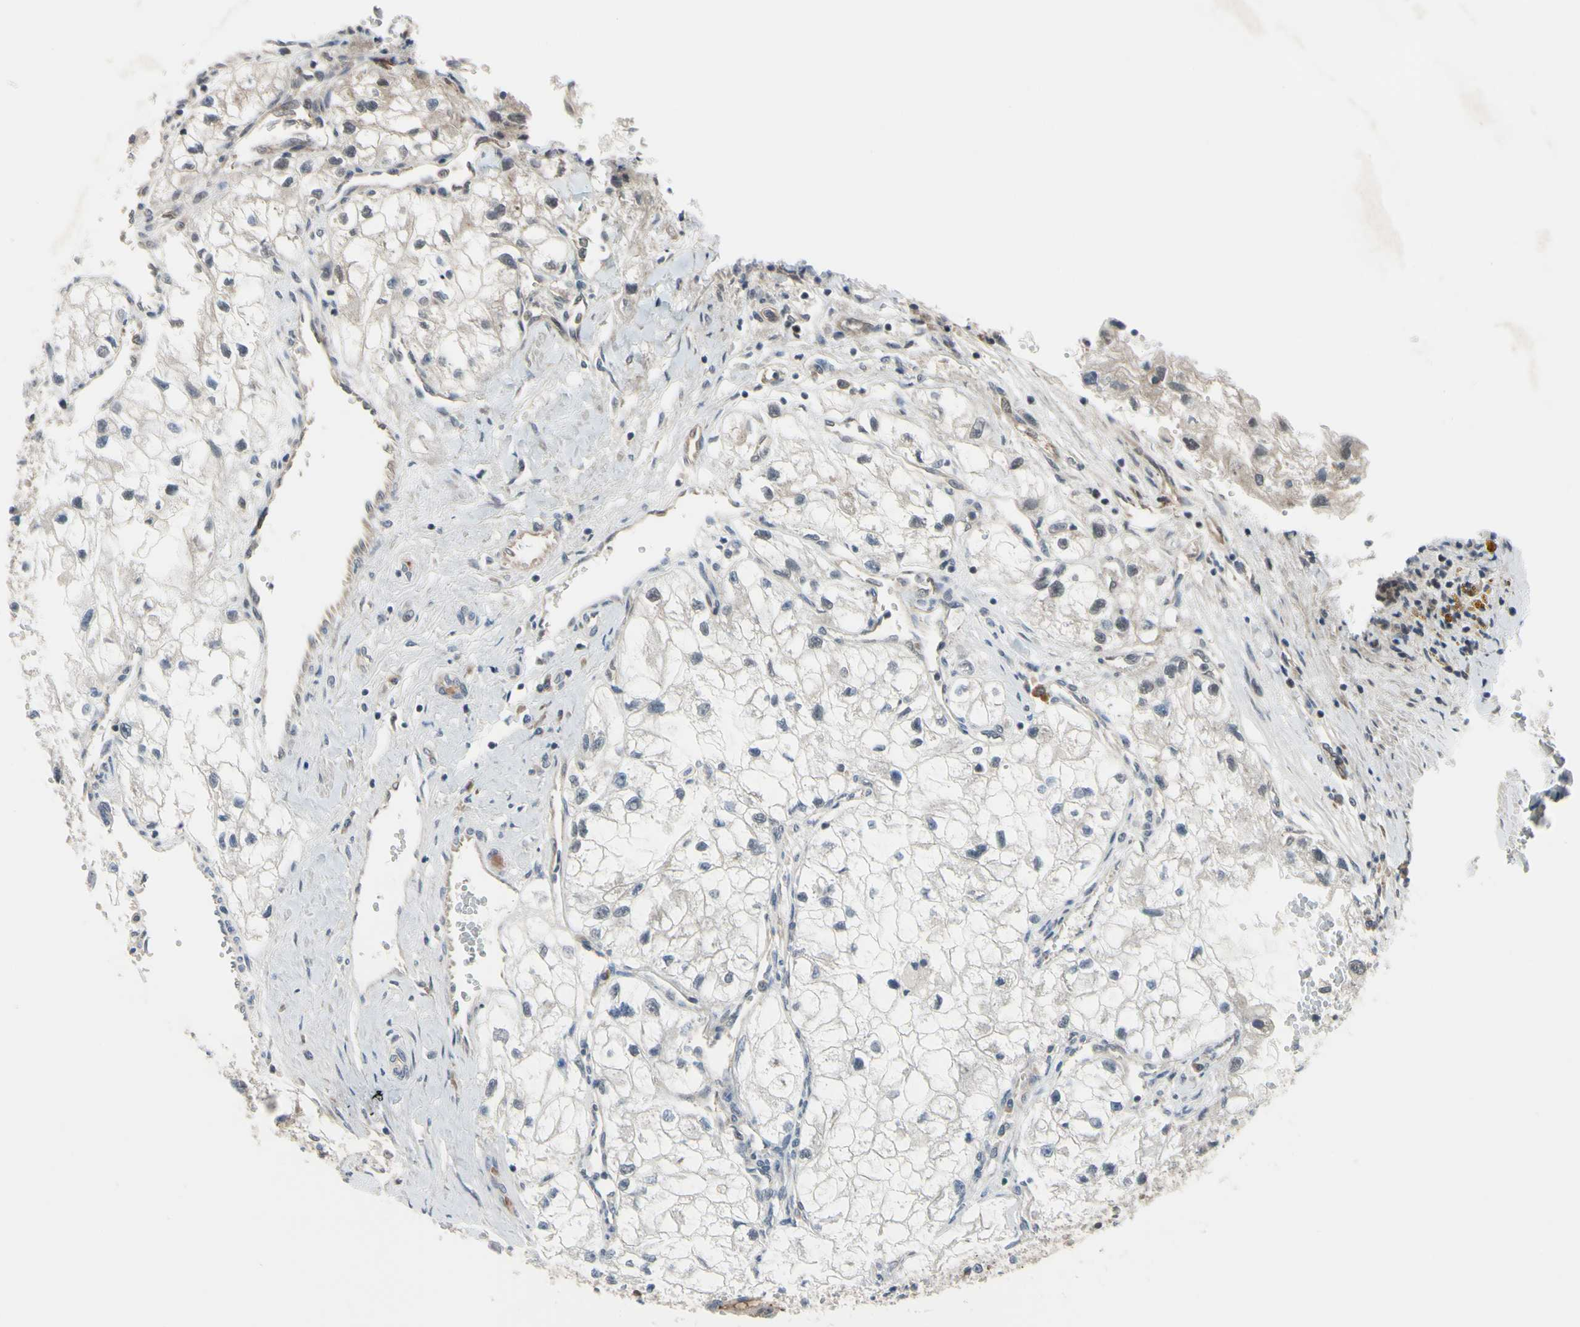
{"staining": {"intensity": "negative", "quantity": "none", "location": "none"}, "tissue": "renal cancer", "cell_type": "Tumor cells", "image_type": "cancer", "snomed": [{"axis": "morphology", "description": "Adenocarcinoma, NOS"}, {"axis": "topography", "description": "Kidney"}], "caption": "This is an immunohistochemistry (IHC) image of human renal adenocarcinoma. There is no expression in tumor cells.", "gene": "COMMD9", "patient": {"sex": "female", "age": 70}}